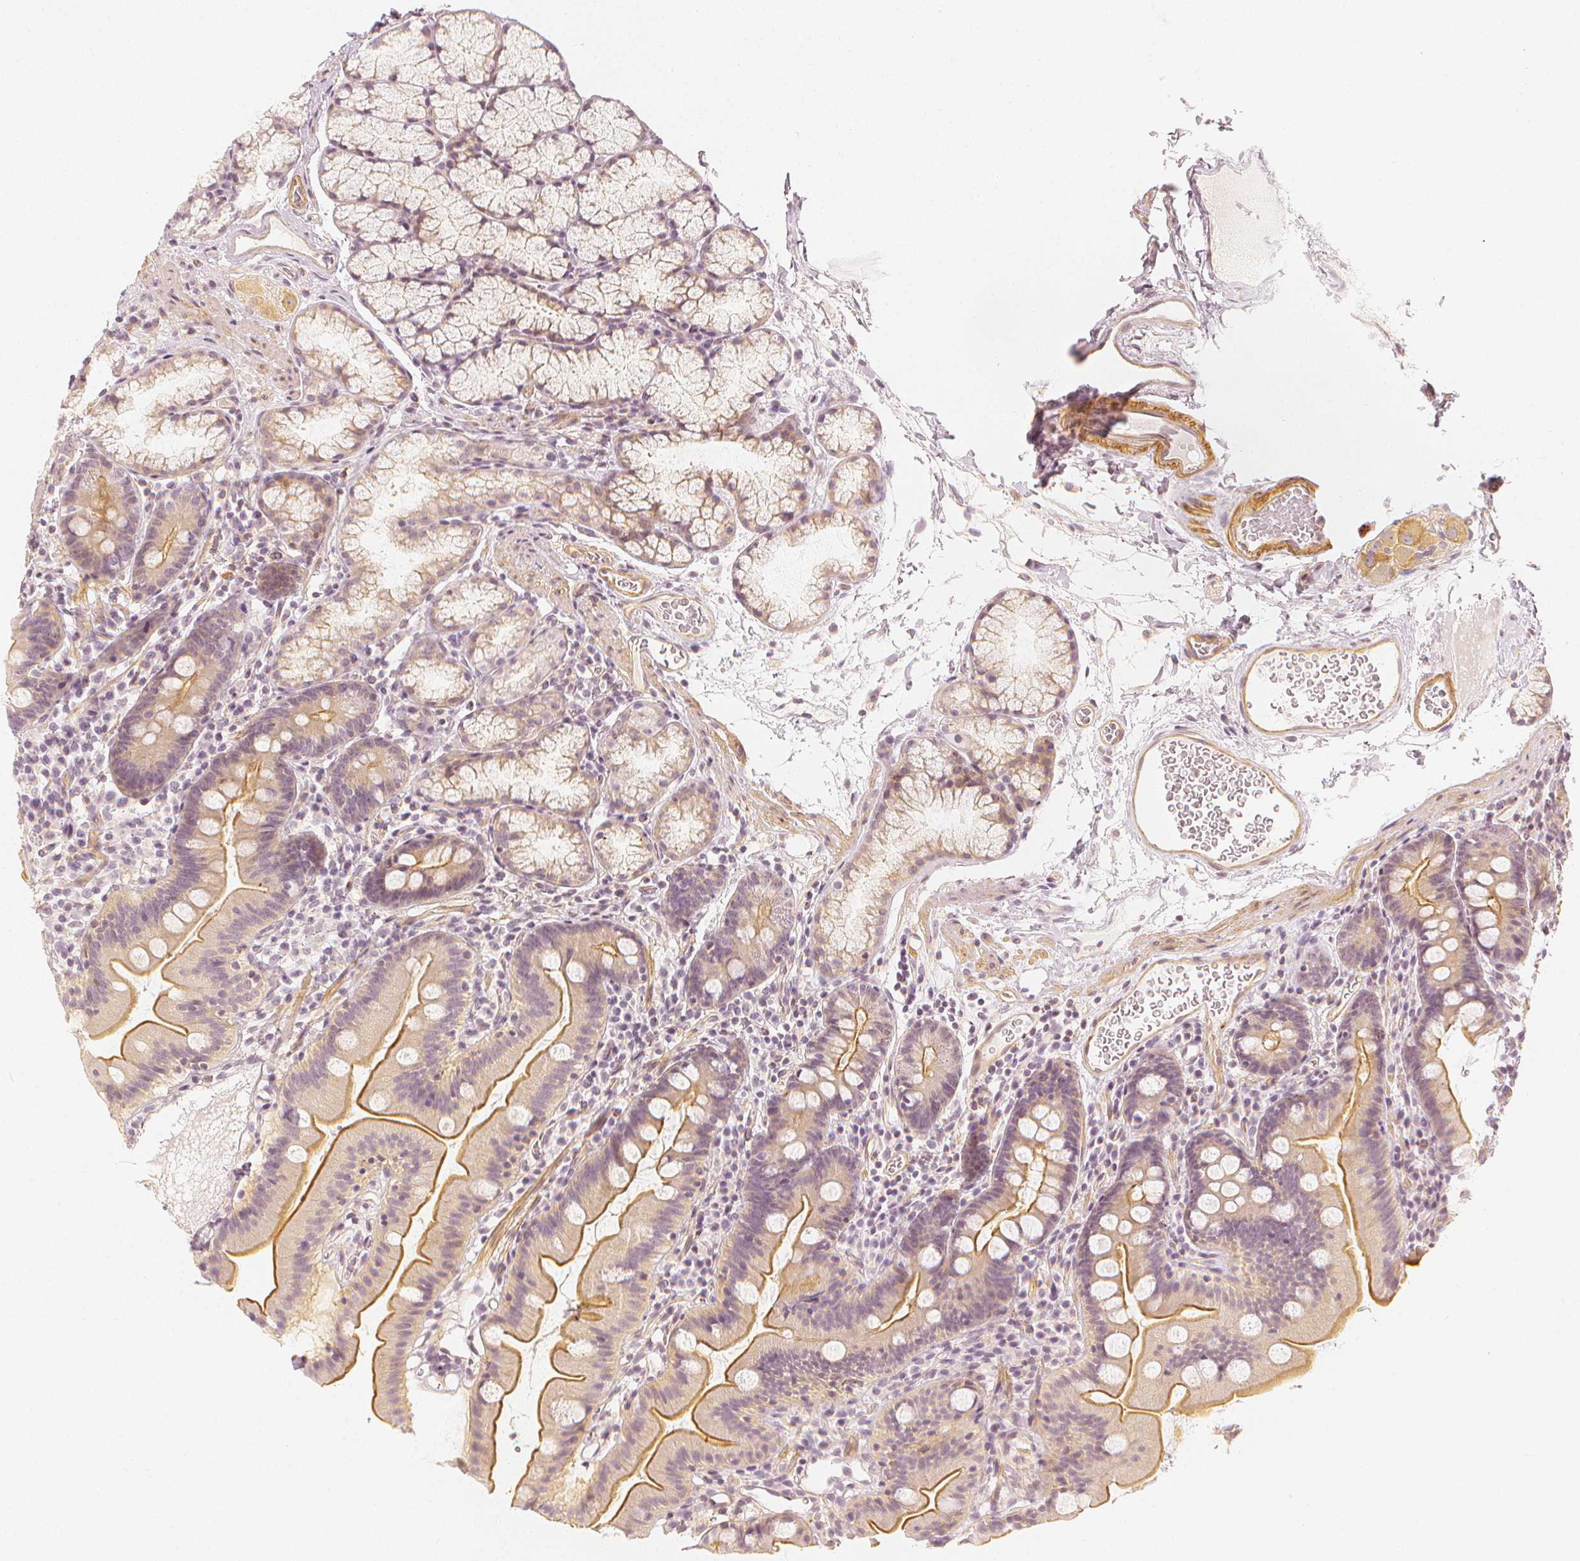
{"staining": {"intensity": "moderate", "quantity": "25%-75%", "location": "cytoplasmic/membranous"}, "tissue": "duodenum", "cell_type": "Glandular cells", "image_type": "normal", "snomed": [{"axis": "morphology", "description": "Normal tissue, NOS"}, {"axis": "topography", "description": "Duodenum"}], "caption": "About 25%-75% of glandular cells in unremarkable human duodenum exhibit moderate cytoplasmic/membranous protein expression as visualized by brown immunohistochemical staining.", "gene": "ARHGAP26", "patient": {"sex": "female", "age": 67}}